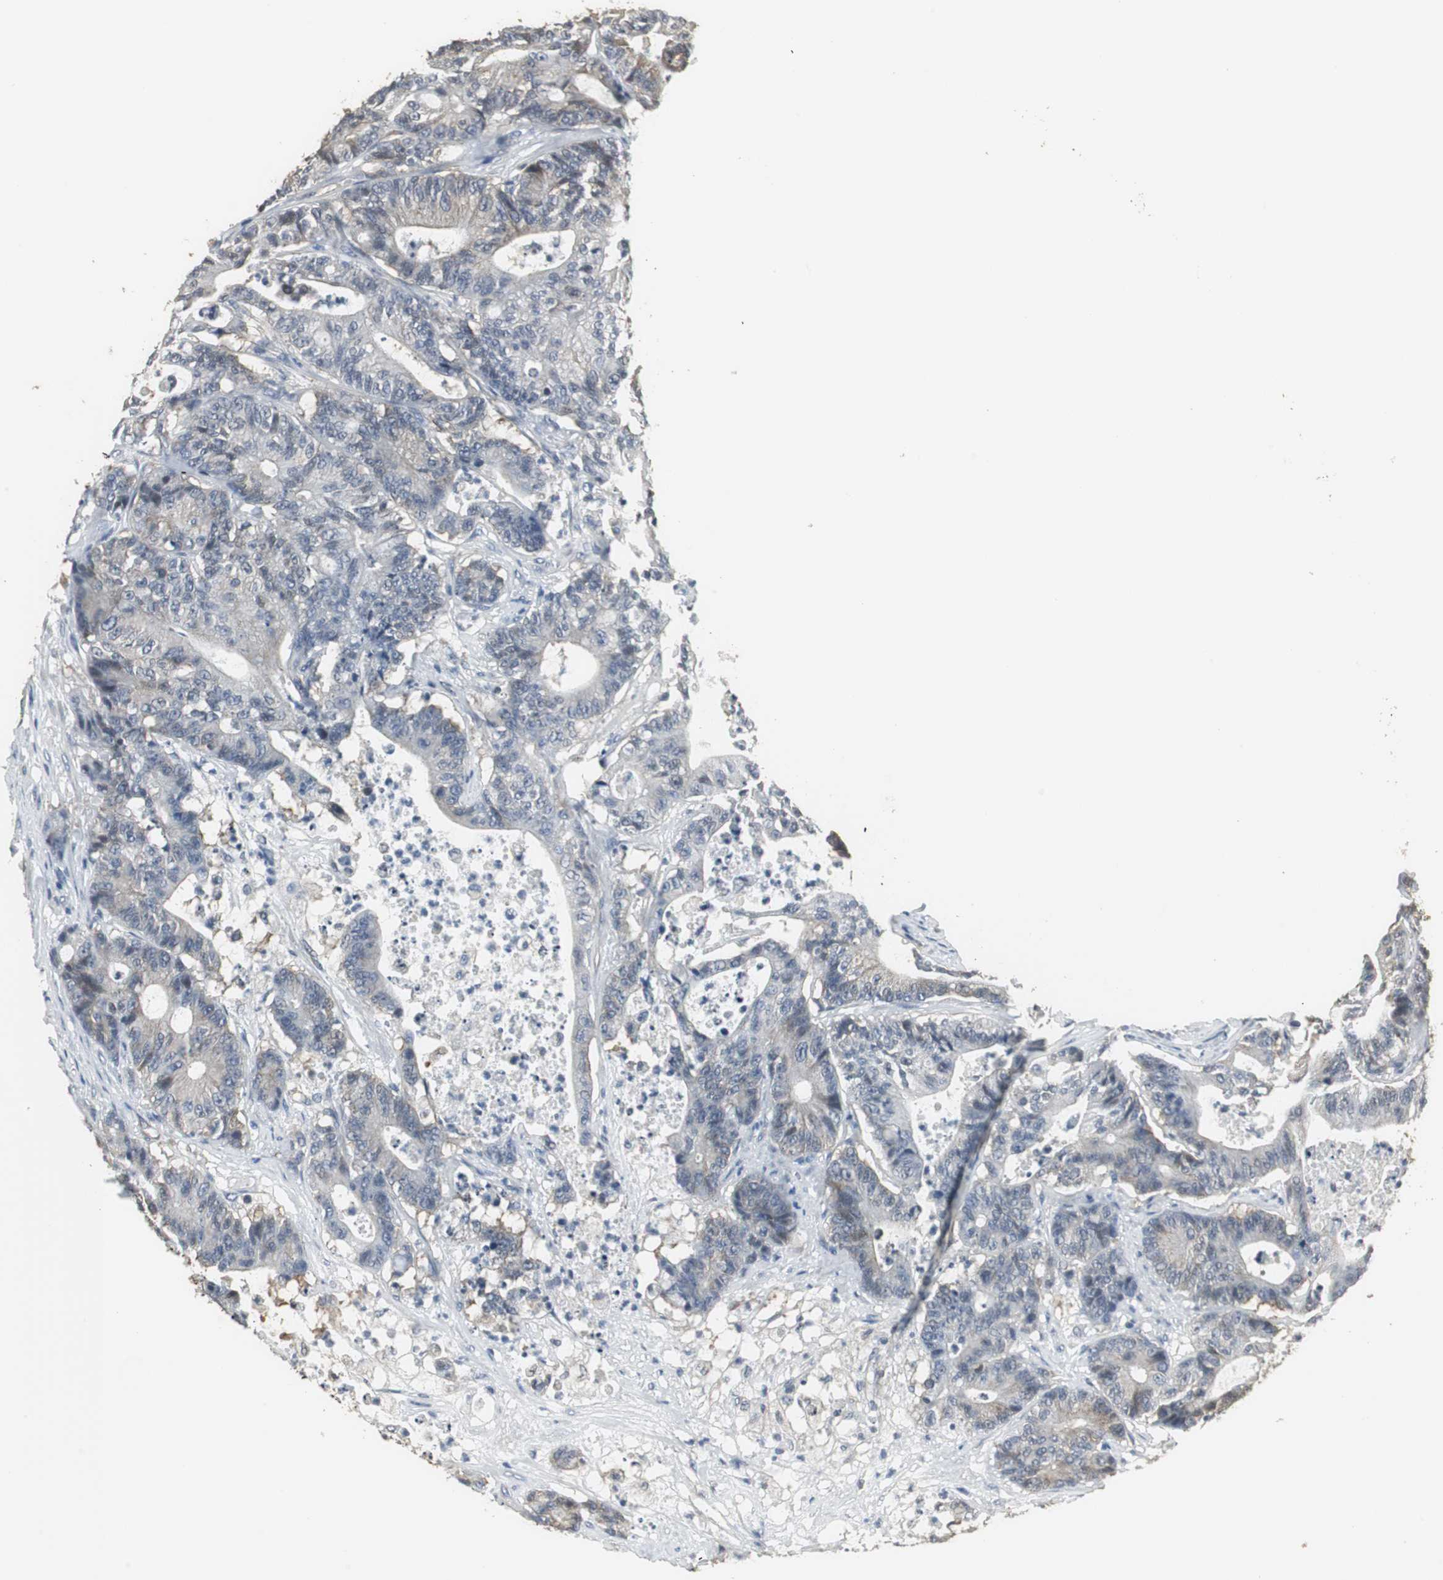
{"staining": {"intensity": "weak", "quantity": "<25%", "location": "cytoplasmic/membranous"}, "tissue": "colorectal cancer", "cell_type": "Tumor cells", "image_type": "cancer", "snomed": [{"axis": "morphology", "description": "Adenocarcinoma, NOS"}, {"axis": "topography", "description": "Colon"}], "caption": "The photomicrograph shows no staining of tumor cells in colorectal adenocarcinoma.", "gene": "CCT5", "patient": {"sex": "female", "age": 84}}